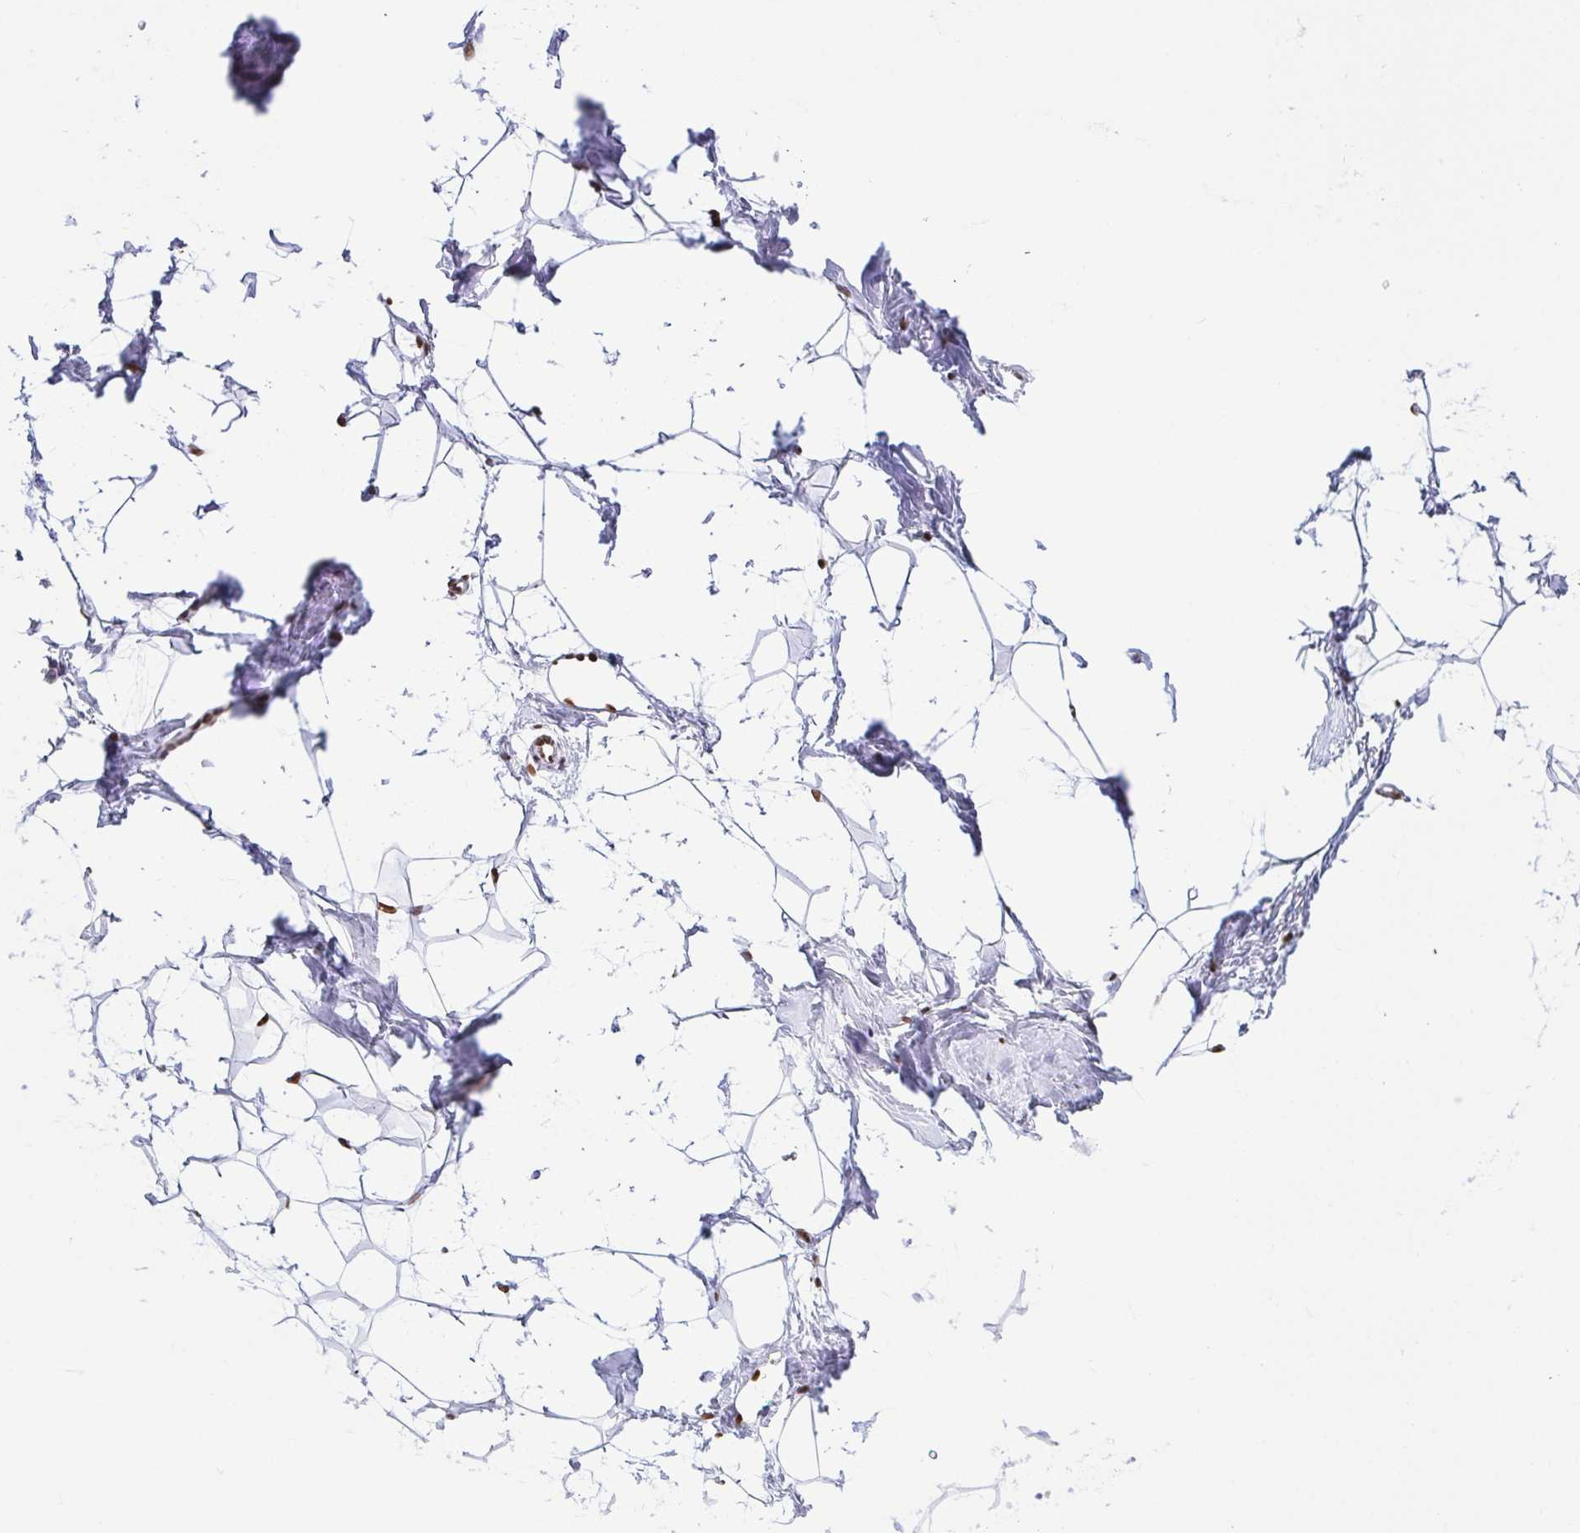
{"staining": {"intensity": "strong", "quantity": ">75%", "location": "nuclear"}, "tissue": "breast", "cell_type": "Adipocytes", "image_type": "normal", "snomed": [{"axis": "morphology", "description": "Normal tissue, NOS"}, {"axis": "topography", "description": "Breast"}], "caption": "Immunohistochemical staining of normal human breast reveals high levels of strong nuclear staining in about >75% of adipocytes. Using DAB (brown) and hematoxylin (blue) stains, captured at high magnification using brightfield microscopy.", "gene": "EWSR1", "patient": {"sex": "female", "age": 32}}